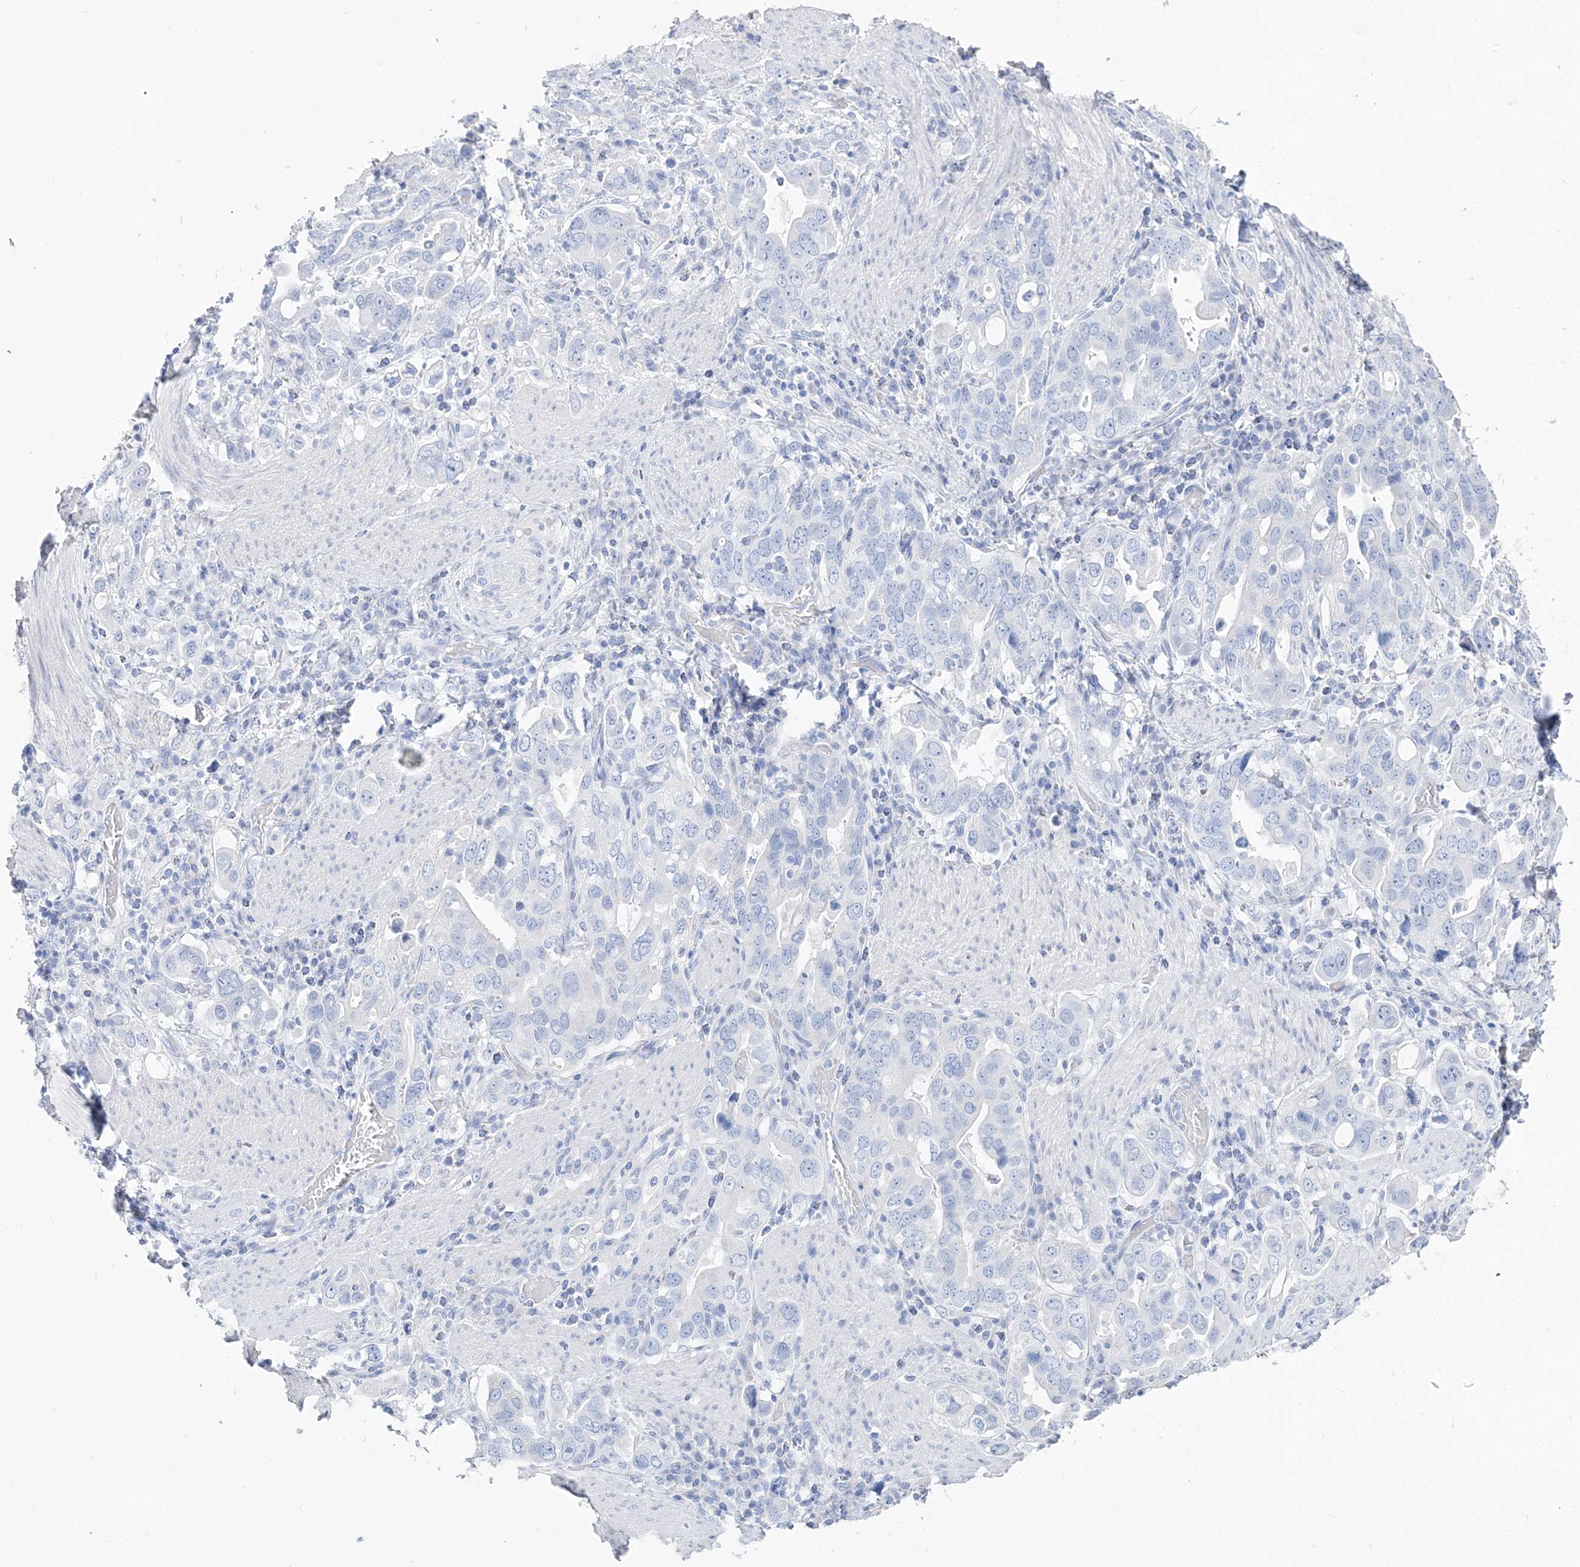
{"staining": {"intensity": "negative", "quantity": "none", "location": "none"}, "tissue": "stomach cancer", "cell_type": "Tumor cells", "image_type": "cancer", "snomed": [{"axis": "morphology", "description": "Adenocarcinoma, NOS"}, {"axis": "topography", "description": "Stomach, upper"}], "caption": "Human adenocarcinoma (stomach) stained for a protein using immunohistochemistry (IHC) displays no expression in tumor cells.", "gene": "TSPYL6", "patient": {"sex": "male", "age": 62}}